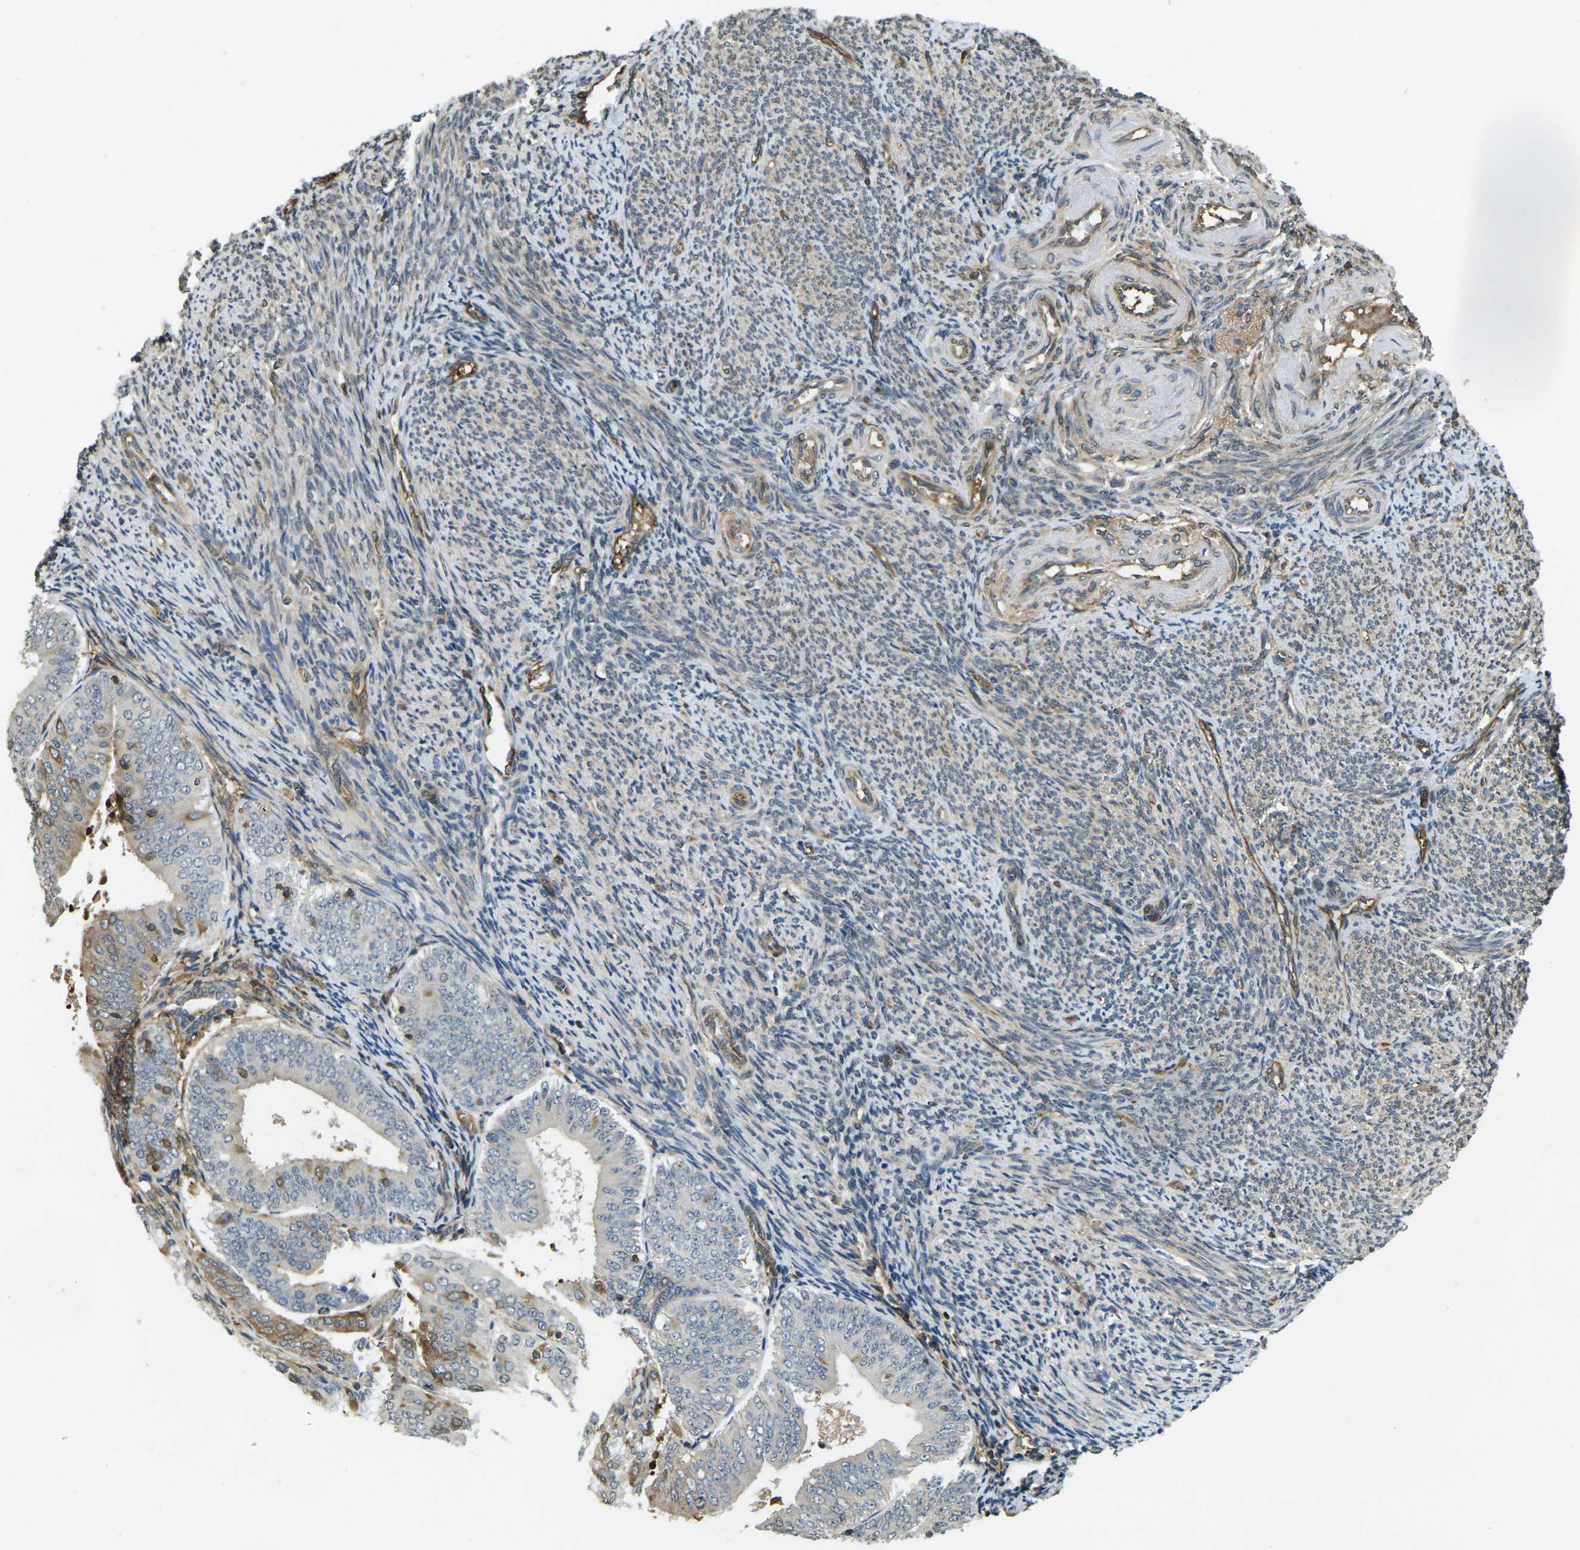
{"staining": {"intensity": "negative", "quantity": "none", "location": "none"}, "tissue": "endometrial cancer", "cell_type": "Tumor cells", "image_type": "cancer", "snomed": [{"axis": "morphology", "description": "Adenocarcinoma, NOS"}, {"axis": "topography", "description": "Endometrium"}], "caption": "High power microscopy micrograph of an immunohistochemistry photomicrograph of endometrial cancer (adenocarcinoma), revealing no significant positivity in tumor cells.", "gene": "CAST", "patient": {"sex": "female", "age": 63}}